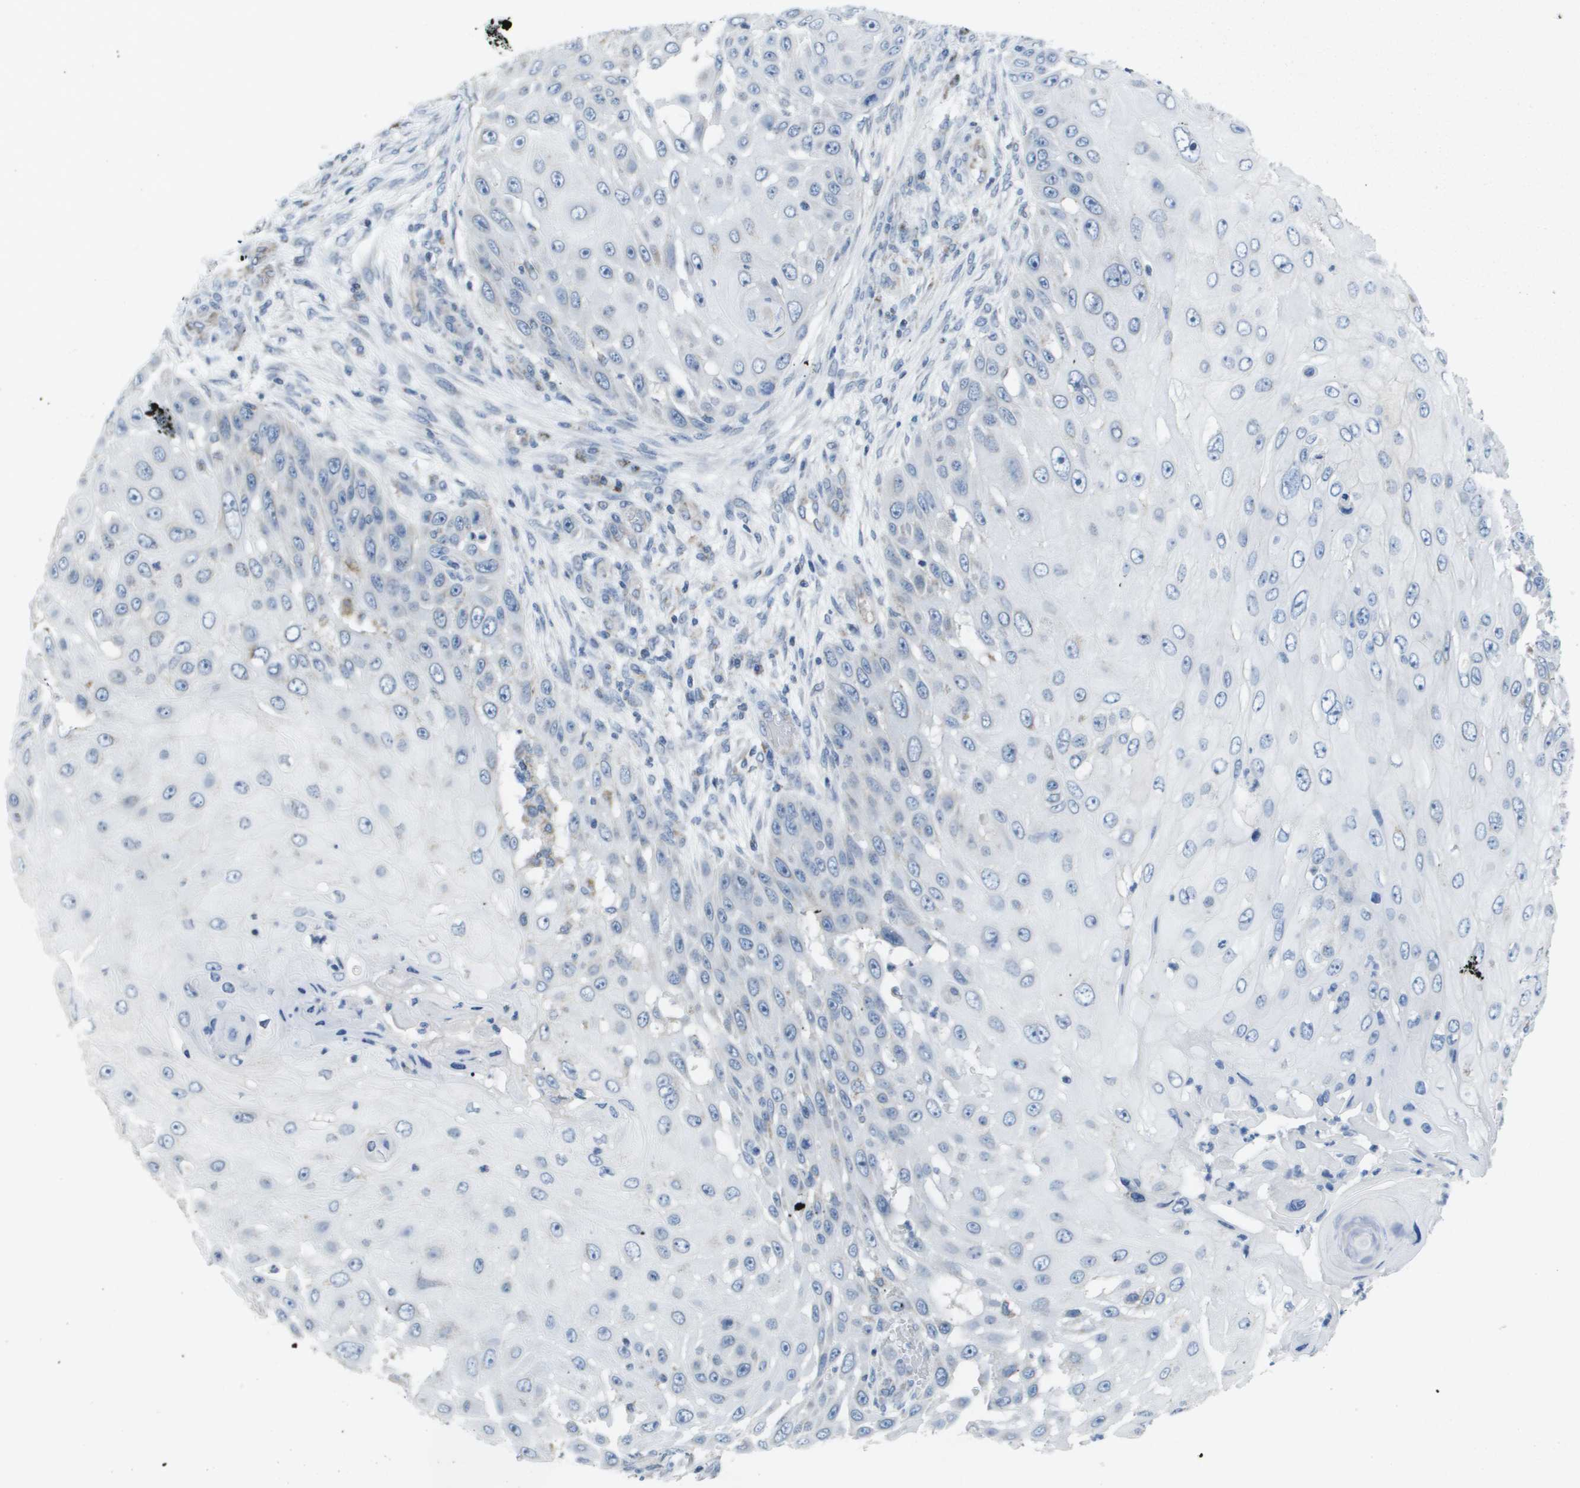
{"staining": {"intensity": "negative", "quantity": "none", "location": "none"}, "tissue": "skin cancer", "cell_type": "Tumor cells", "image_type": "cancer", "snomed": [{"axis": "morphology", "description": "Squamous cell carcinoma, NOS"}, {"axis": "topography", "description": "Skin"}], "caption": "The immunohistochemistry image has no significant expression in tumor cells of skin cancer (squamous cell carcinoma) tissue. (DAB (3,3'-diaminobenzidine) immunohistochemistry, high magnification).", "gene": "TMEM223", "patient": {"sex": "female", "age": 44}}